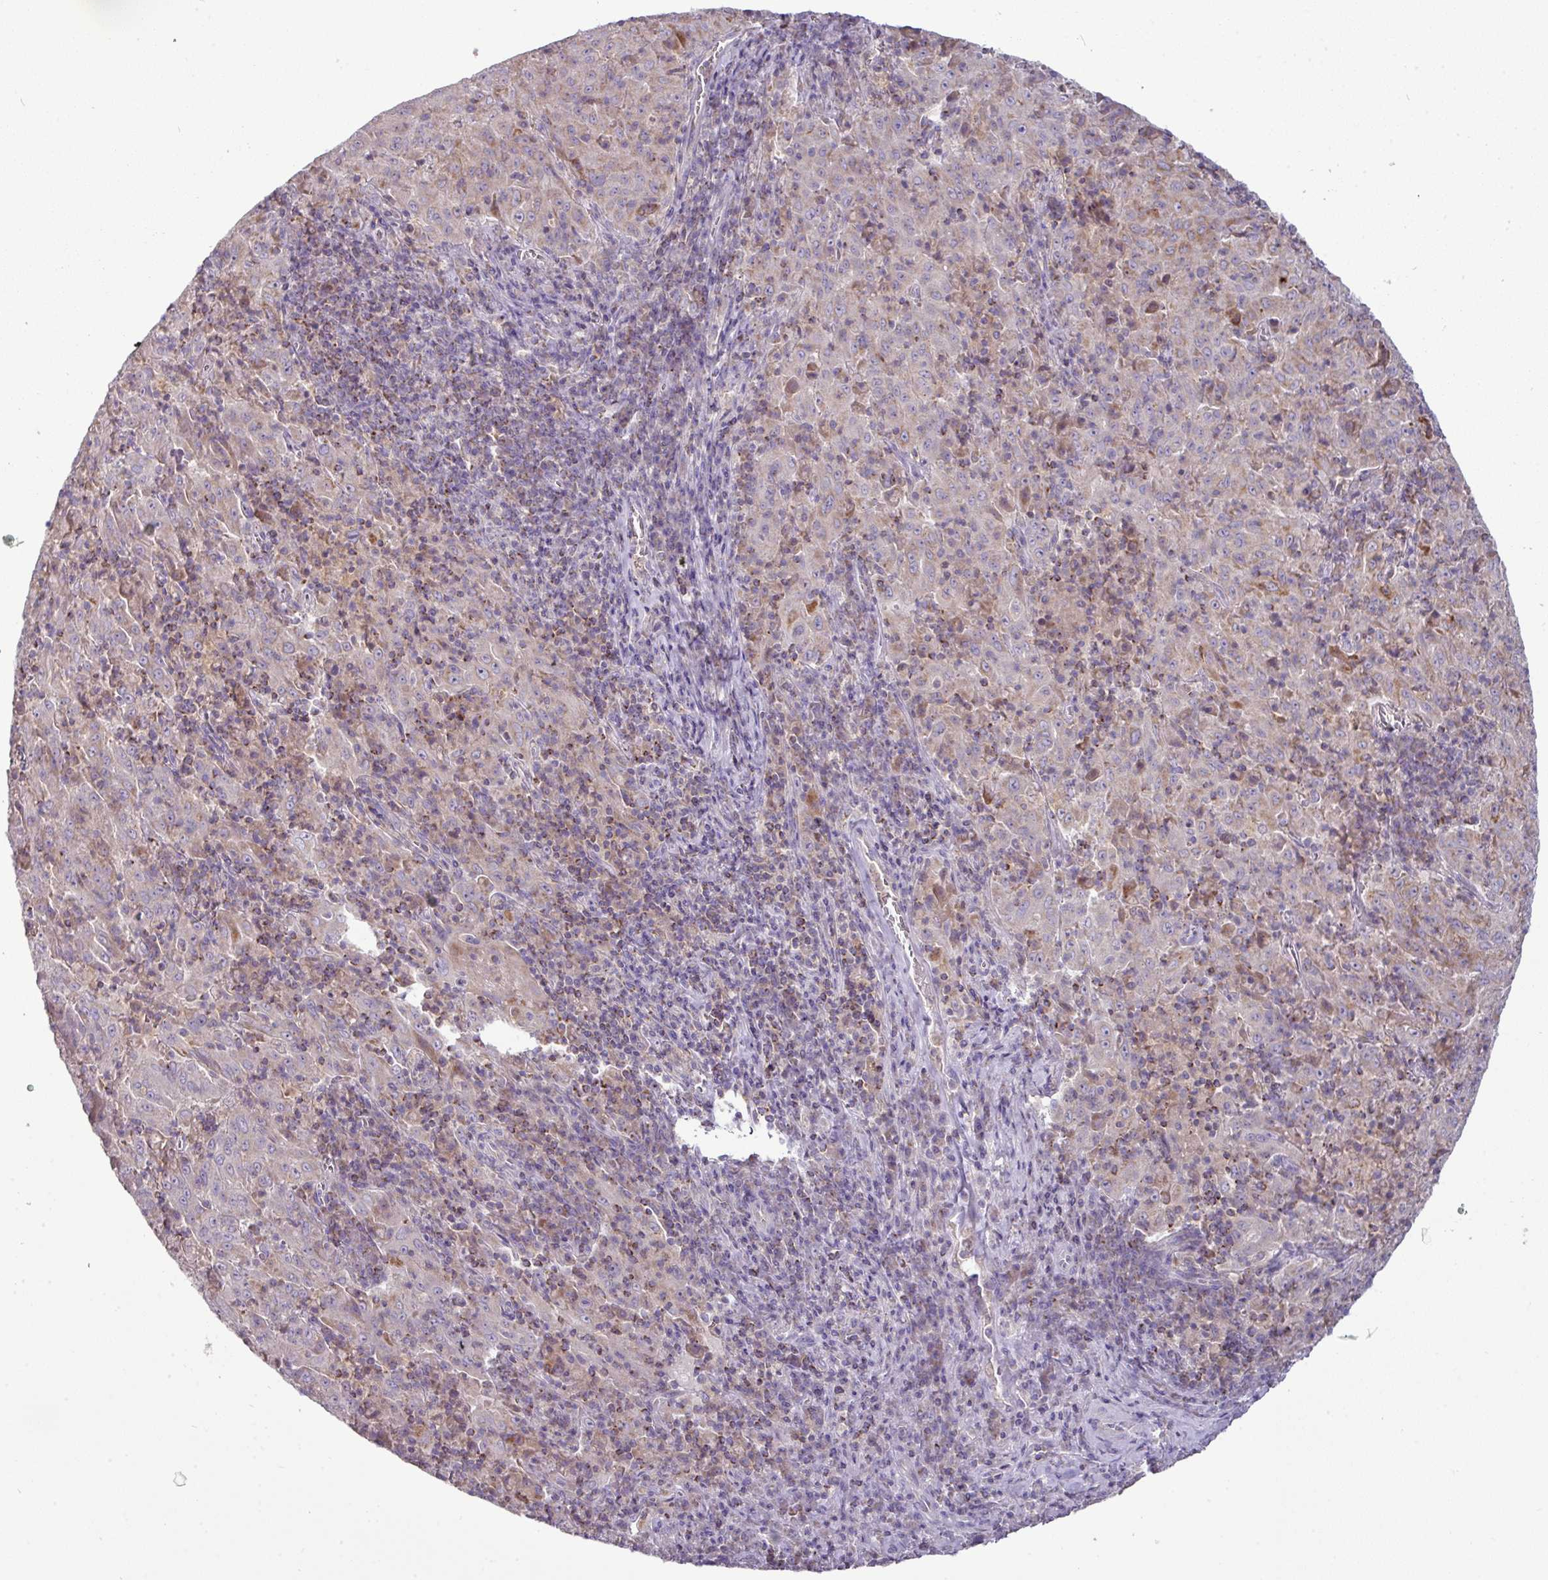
{"staining": {"intensity": "moderate", "quantity": "<25%", "location": "cytoplasmic/membranous"}, "tissue": "pancreatic cancer", "cell_type": "Tumor cells", "image_type": "cancer", "snomed": [{"axis": "morphology", "description": "Adenocarcinoma, NOS"}, {"axis": "topography", "description": "Pancreas"}], "caption": "Pancreatic cancer stained with a brown dye exhibits moderate cytoplasmic/membranous positive expression in about <25% of tumor cells.", "gene": "TRAPPC1", "patient": {"sex": "male", "age": 63}}